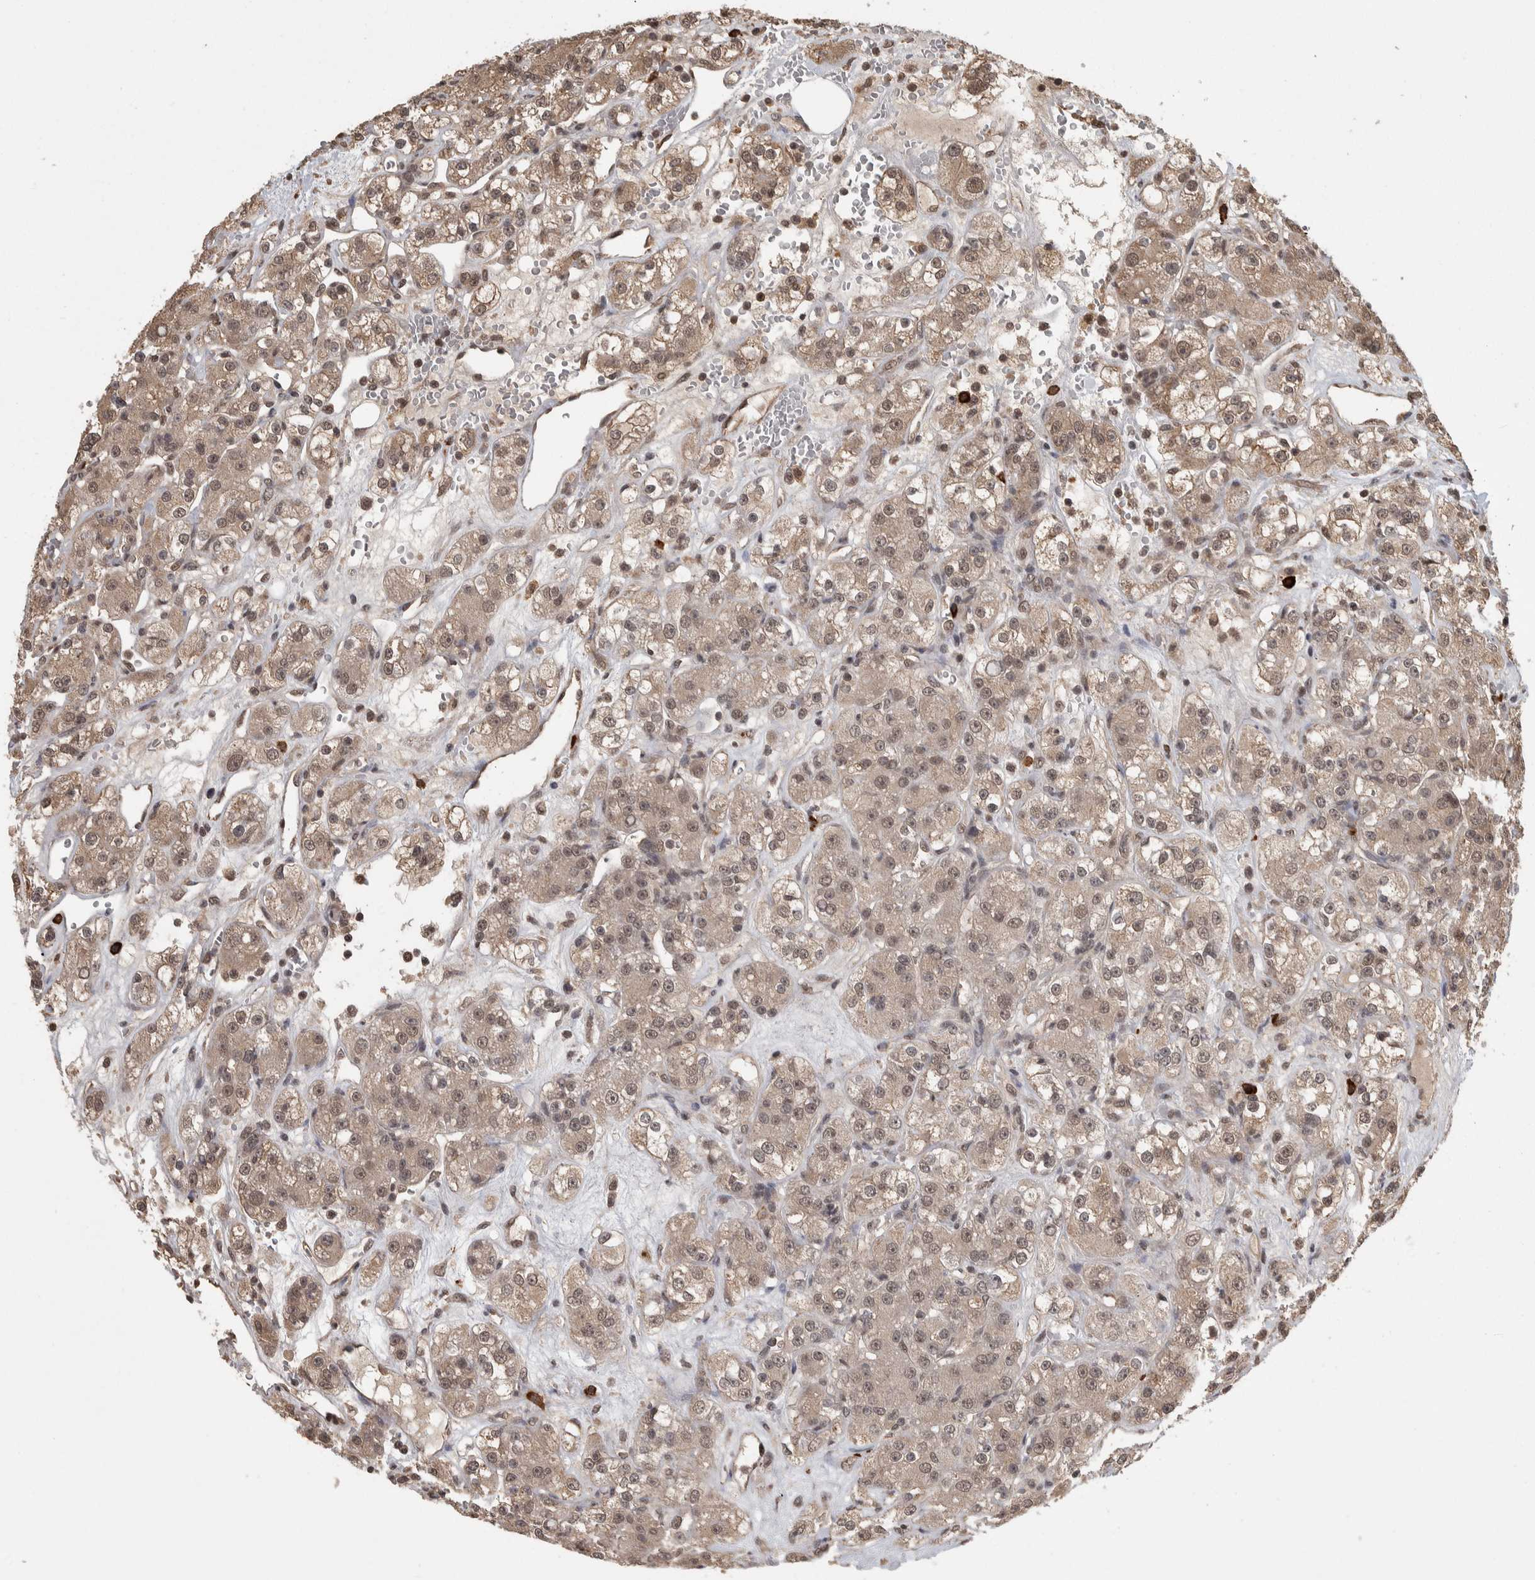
{"staining": {"intensity": "moderate", "quantity": ">75%", "location": "cytoplasmic/membranous,nuclear"}, "tissue": "renal cancer", "cell_type": "Tumor cells", "image_type": "cancer", "snomed": [{"axis": "morphology", "description": "Normal tissue, NOS"}, {"axis": "morphology", "description": "Adenocarcinoma, NOS"}, {"axis": "topography", "description": "Kidney"}], "caption": "An image of human renal cancer stained for a protein displays moderate cytoplasmic/membranous and nuclear brown staining in tumor cells. (DAB (3,3'-diaminobenzidine) = brown stain, brightfield microscopy at high magnification).", "gene": "ZNF592", "patient": {"sex": "male", "age": 61}}